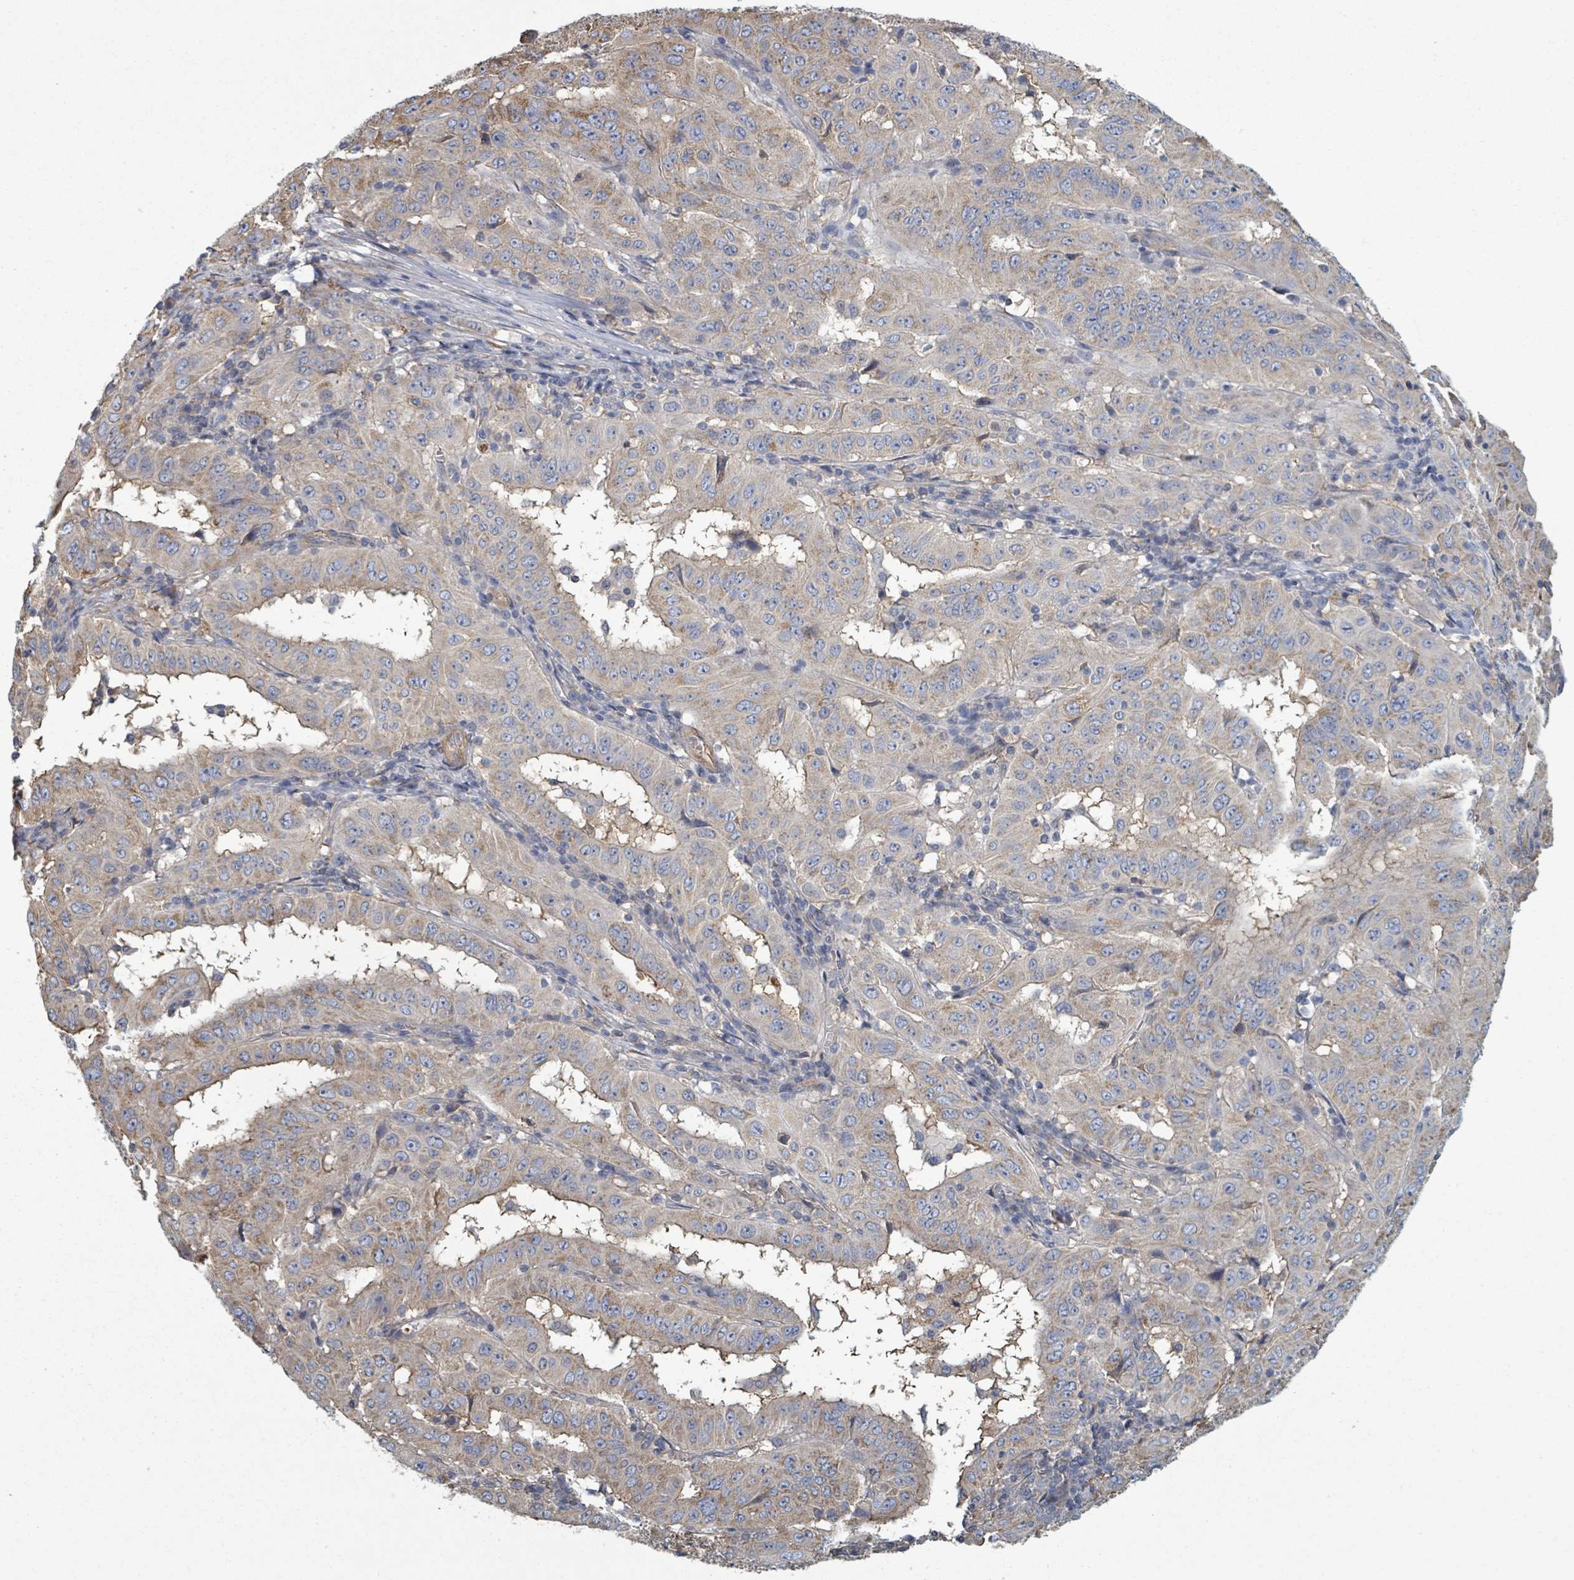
{"staining": {"intensity": "weak", "quantity": "25%-75%", "location": "cytoplasmic/membranous"}, "tissue": "pancreatic cancer", "cell_type": "Tumor cells", "image_type": "cancer", "snomed": [{"axis": "morphology", "description": "Adenocarcinoma, NOS"}, {"axis": "topography", "description": "Pancreas"}], "caption": "A micrograph showing weak cytoplasmic/membranous positivity in about 25%-75% of tumor cells in pancreatic cancer (adenocarcinoma), as visualized by brown immunohistochemical staining.", "gene": "ADCK1", "patient": {"sex": "male", "age": 63}}